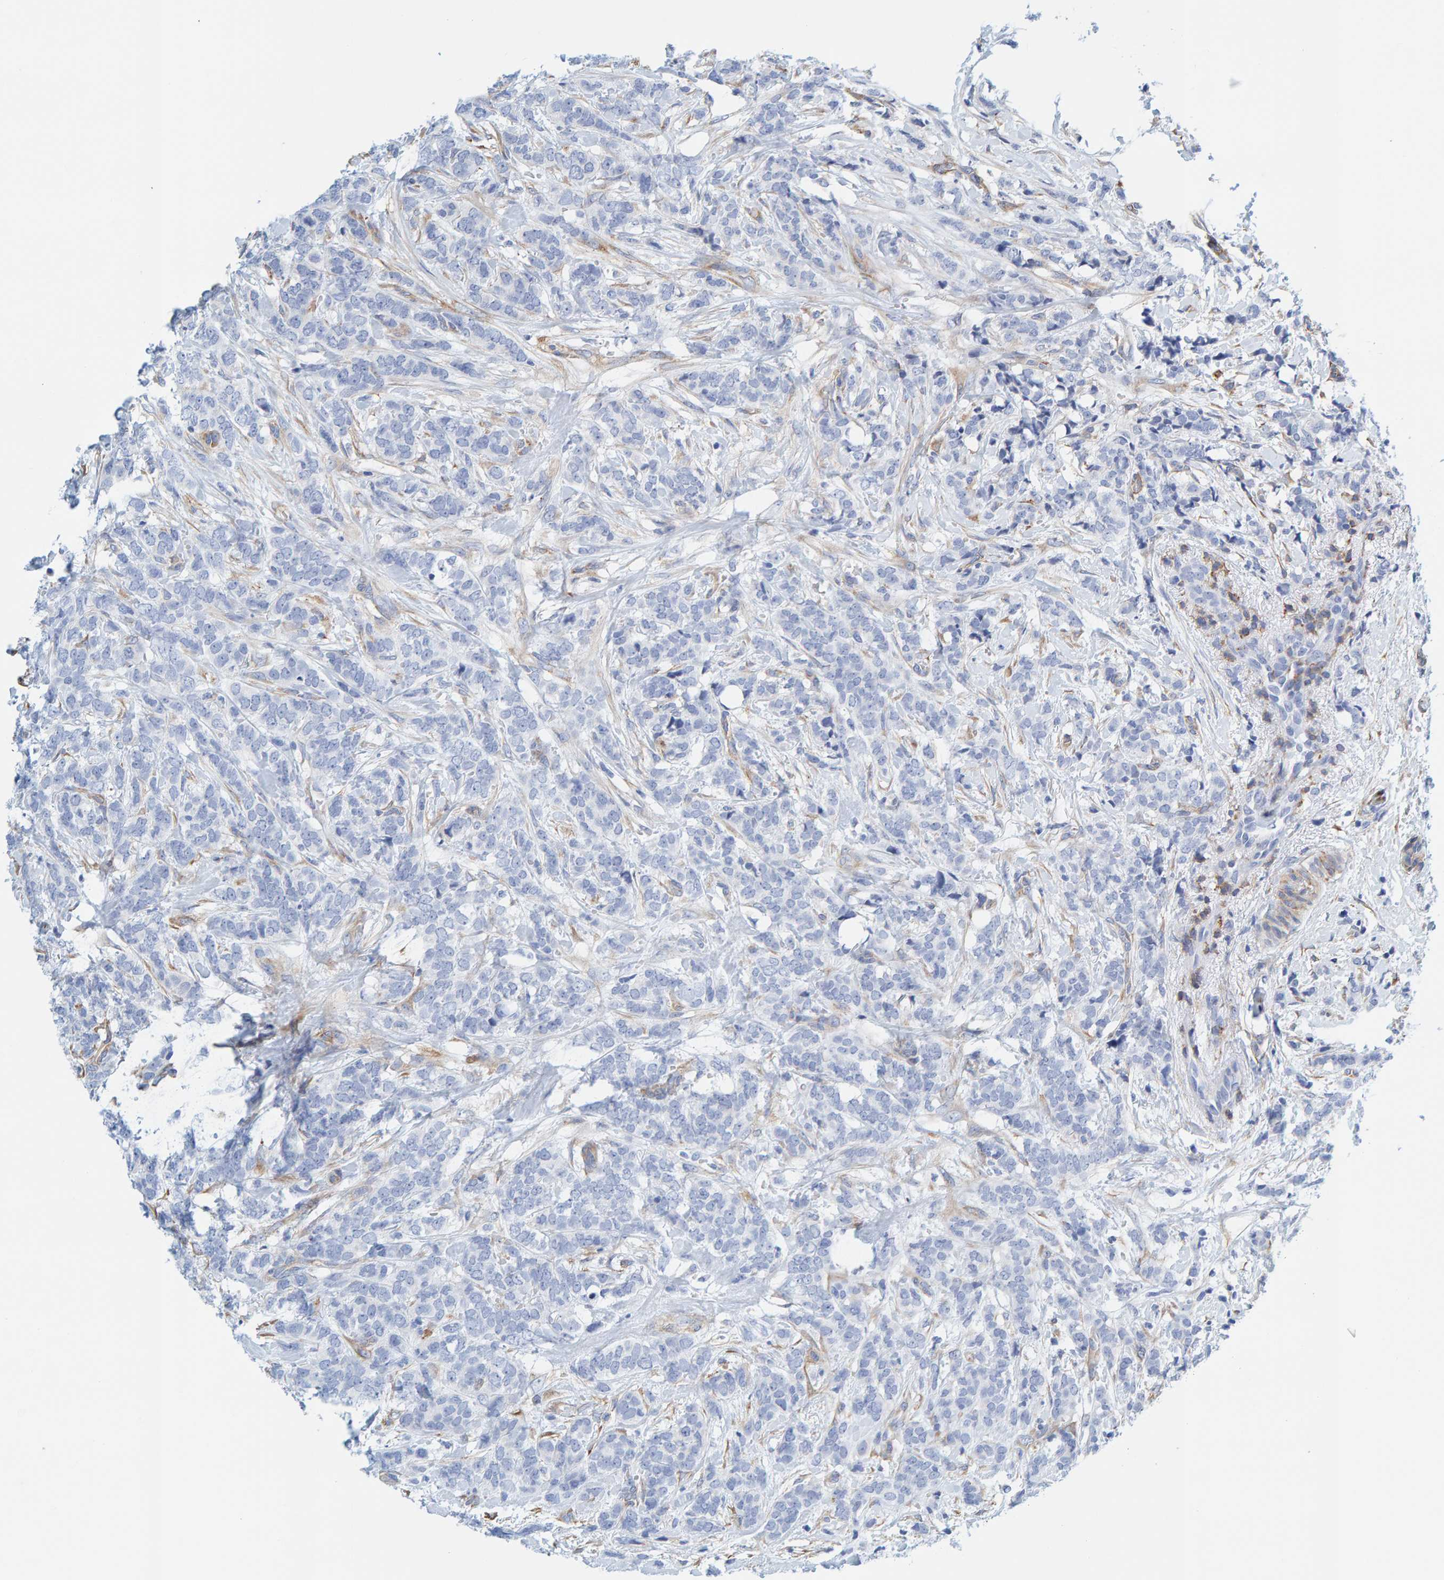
{"staining": {"intensity": "negative", "quantity": "none", "location": "none"}, "tissue": "breast cancer", "cell_type": "Tumor cells", "image_type": "cancer", "snomed": [{"axis": "morphology", "description": "Lobular carcinoma"}, {"axis": "topography", "description": "Skin"}, {"axis": "topography", "description": "Breast"}], "caption": "This is a histopathology image of immunohistochemistry (IHC) staining of breast cancer, which shows no expression in tumor cells.", "gene": "MAP1B", "patient": {"sex": "female", "age": 46}}